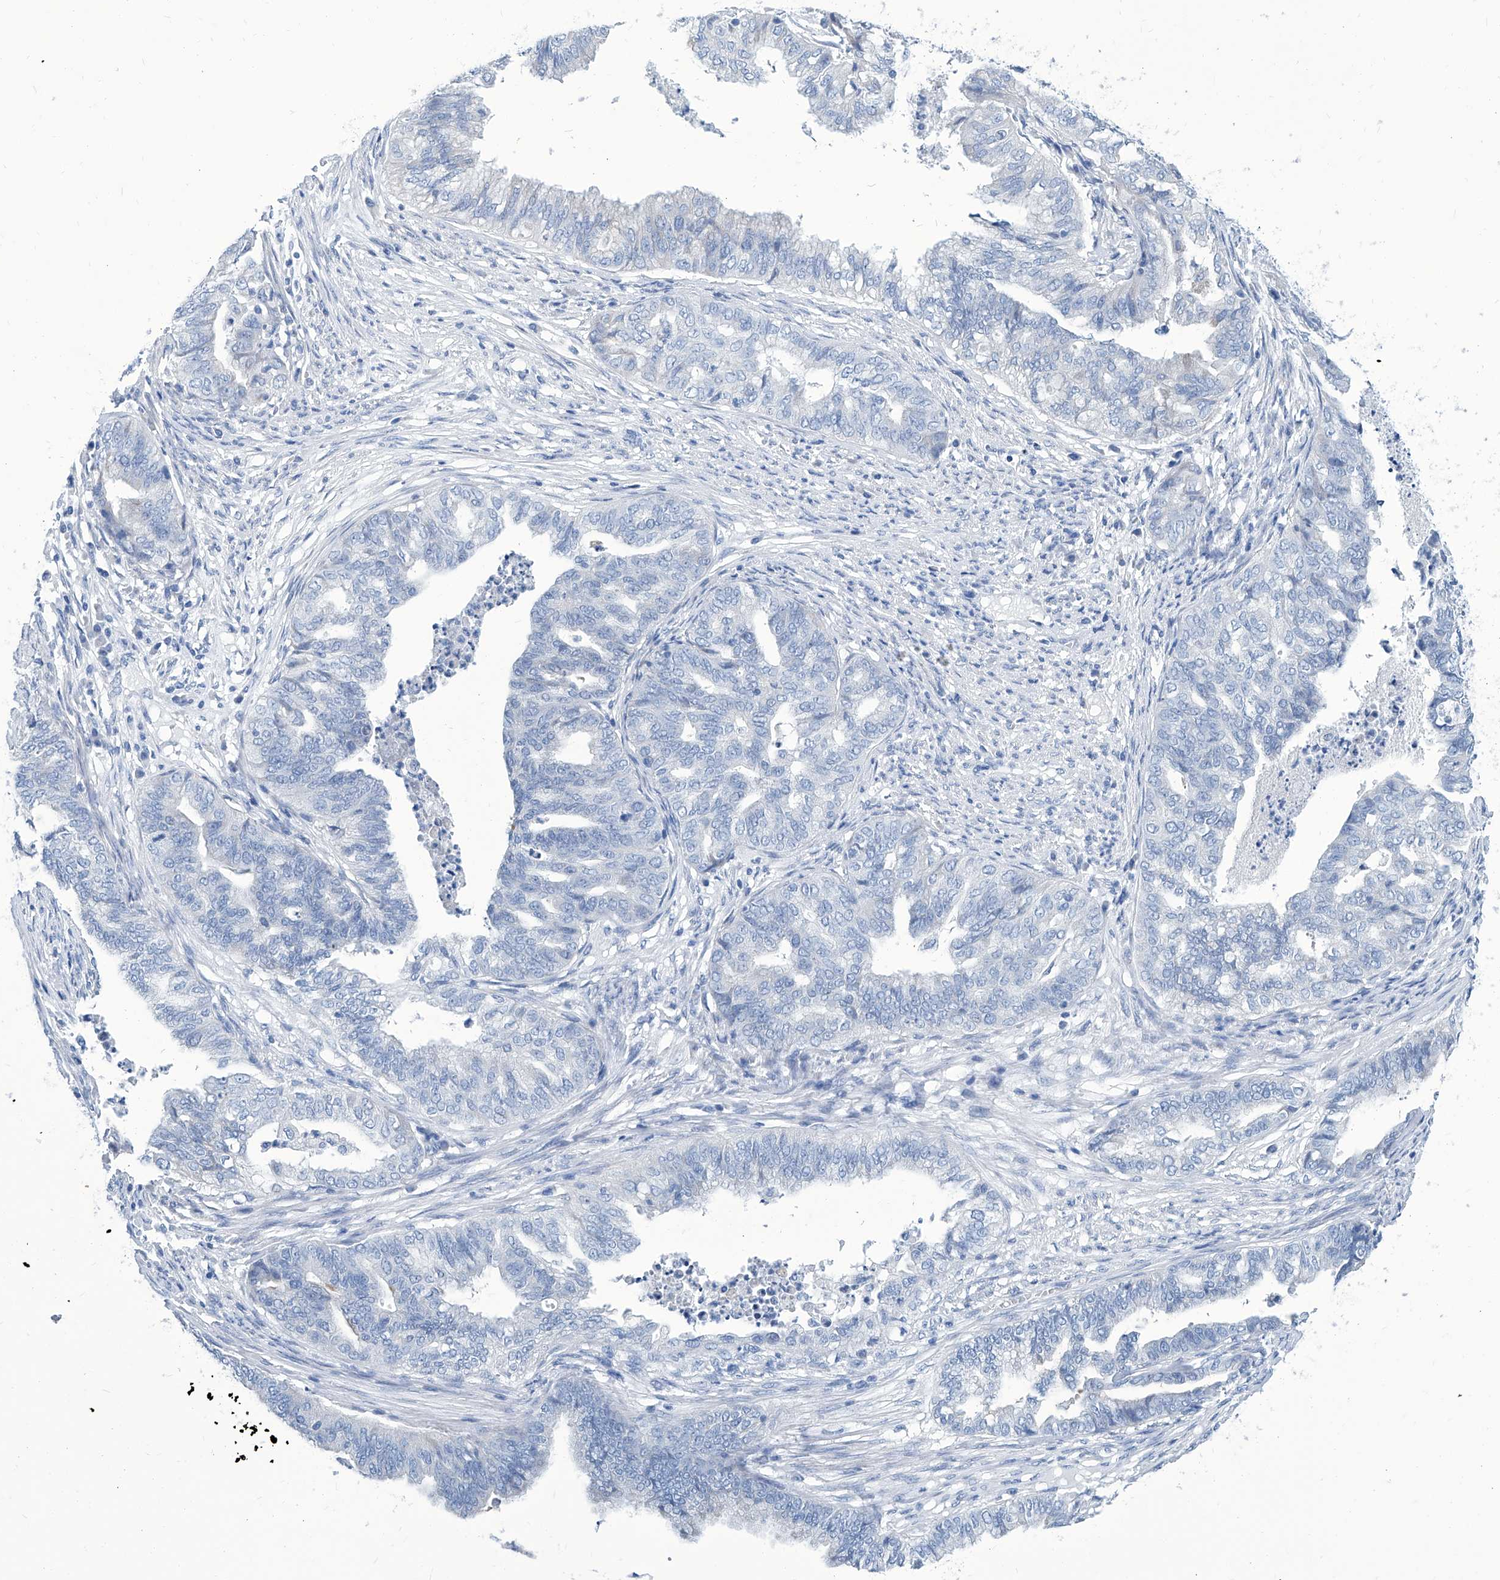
{"staining": {"intensity": "negative", "quantity": "none", "location": "none"}, "tissue": "endometrial cancer", "cell_type": "Tumor cells", "image_type": "cancer", "snomed": [{"axis": "morphology", "description": "Adenocarcinoma, NOS"}, {"axis": "topography", "description": "Endometrium"}], "caption": "Micrograph shows no significant protein staining in tumor cells of endometrial adenocarcinoma.", "gene": "ZNF519", "patient": {"sex": "female", "age": 79}}